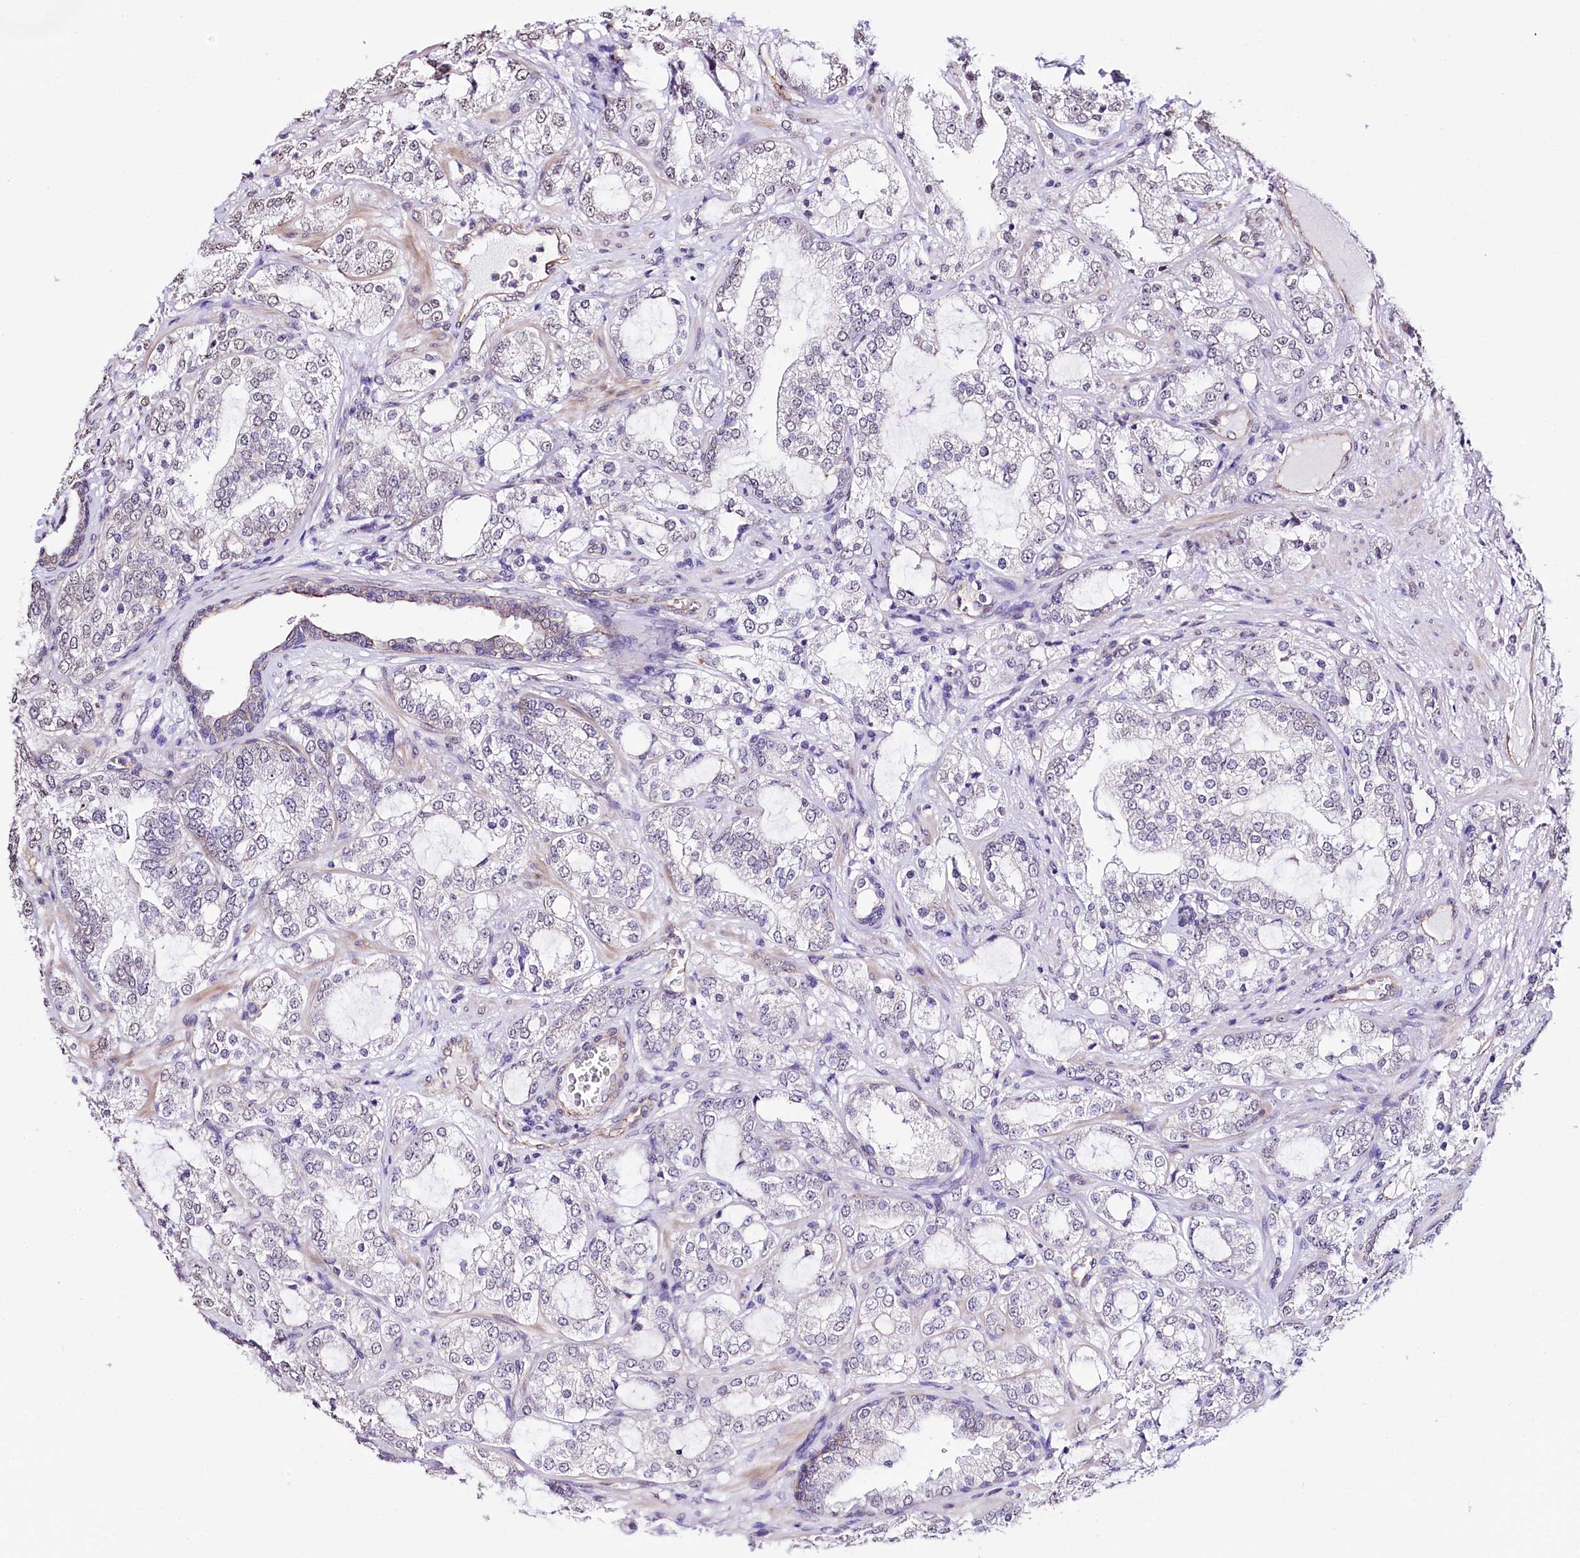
{"staining": {"intensity": "negative", "quantity": "none", "location": "none"}, "tissue": "prostate cancer", "cell_type": "Tumor cells", "image_type": "cancer", "snomed": [{"axis": "morphology", "description": "Adenocarcinoma, High grade"}, {"axis": "topography", "description": "Prostate"}], "caption": "IHC micrograph of neoplastic tissue: high-grade adenocarcinoma (prostate) stained with DAB (3,3'-diaminobenzidine) demonstrates no significant protein staining in tumor cells.", "gene": "ST7", "patient": {"sex": "male", "age": 64}}